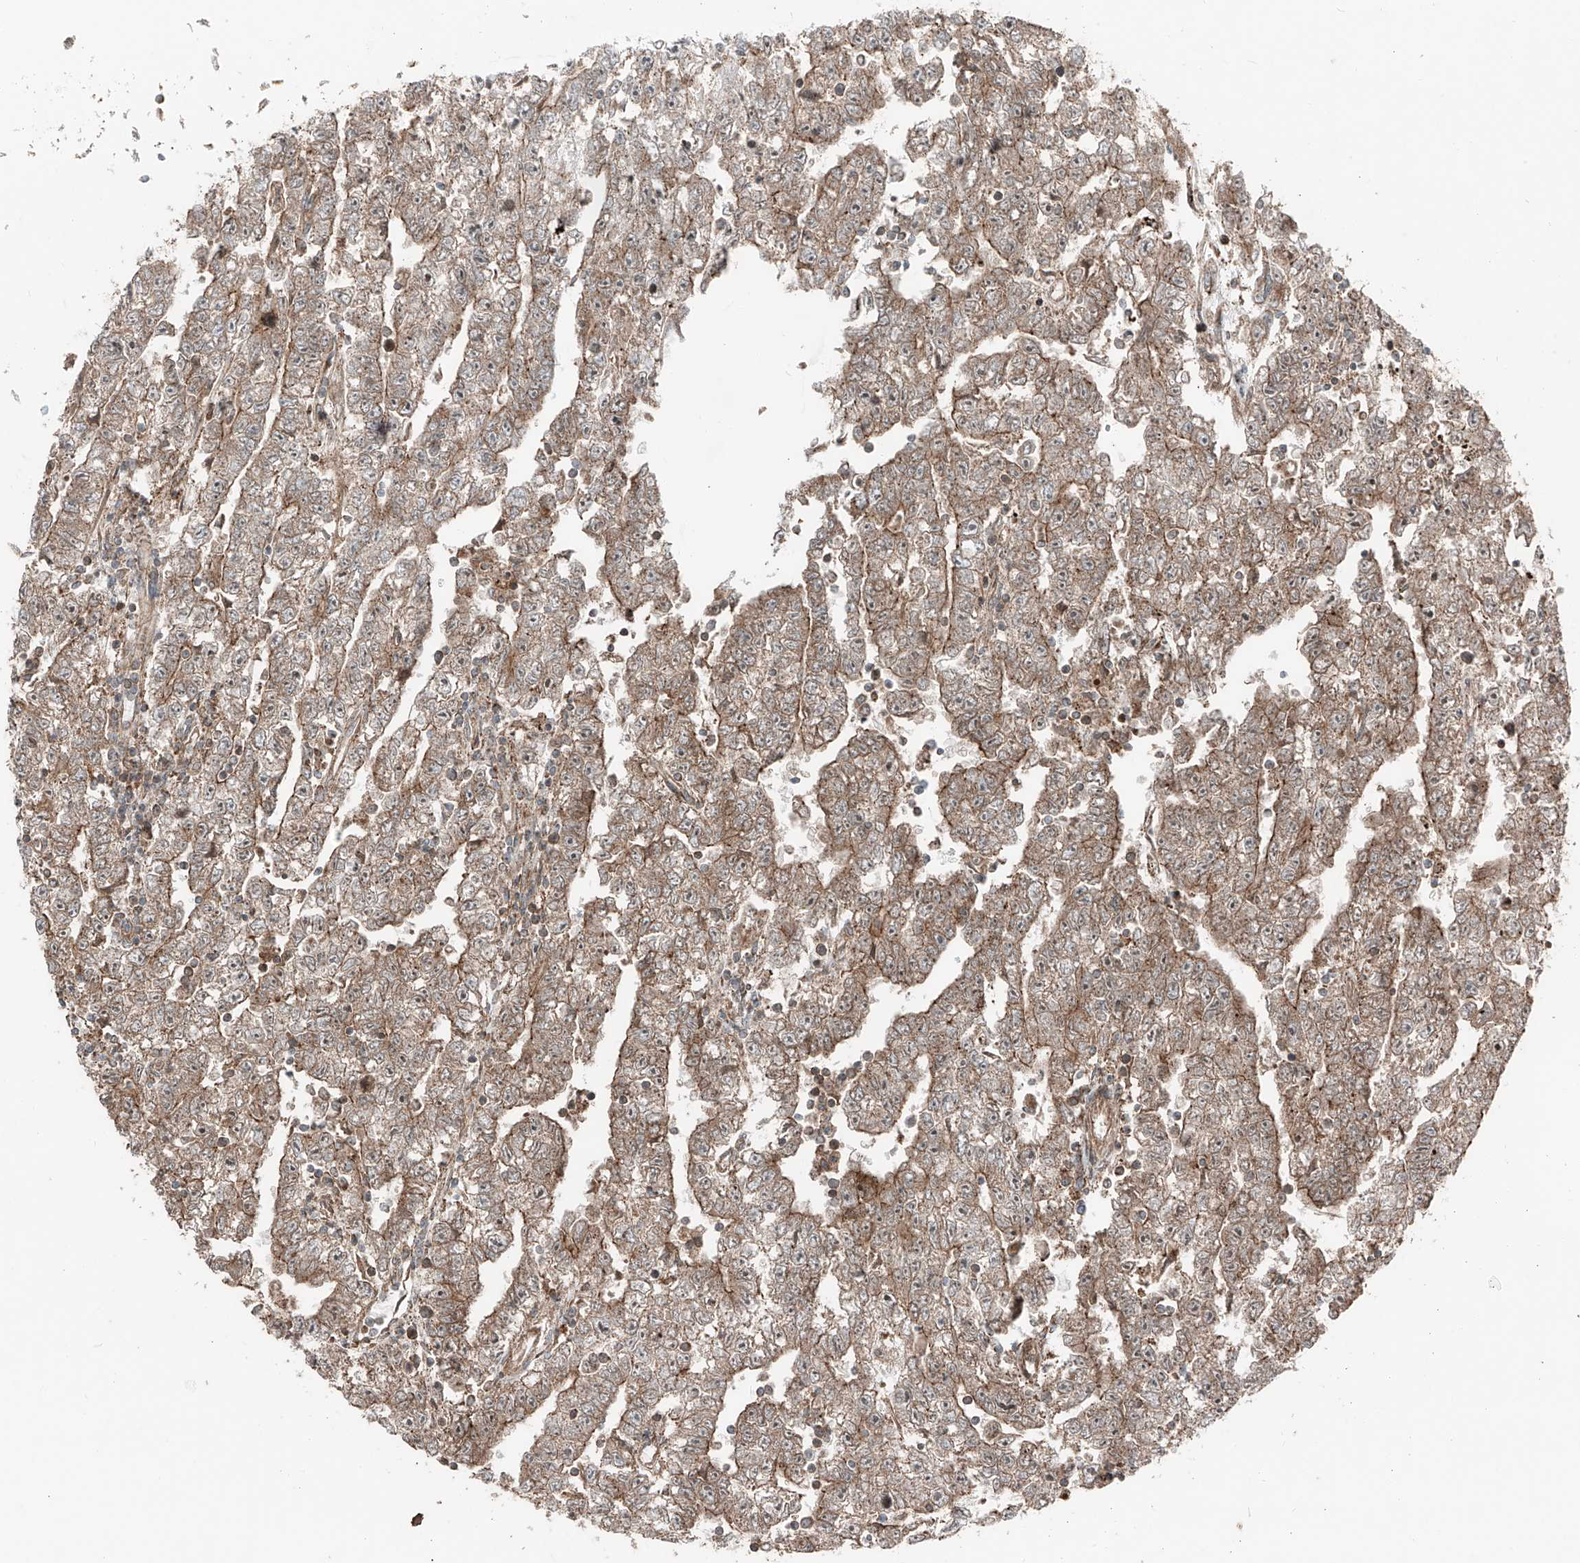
{"staining": {"intensity": "moderate", "quantity": ">75%", "location": "cytoplasmic/membranous"}, "tissue": "testis cancer", "cell_type": "Tumor cells", "image_type": "cancer", "snomed": [{"axis": "morphology", "description": "Carcinoma, Embryonal, NOS"}, {"axis": "topography", "description": "Testis"}], "caption": "IHC of testis cancer (embryonal carcinoma) shows medium levels of moderate cytoplasmic/membranous staining in approximately >75% of tumor cells.", "gene": "CEP162", "patient": {"sex": "male", "age": 25}}